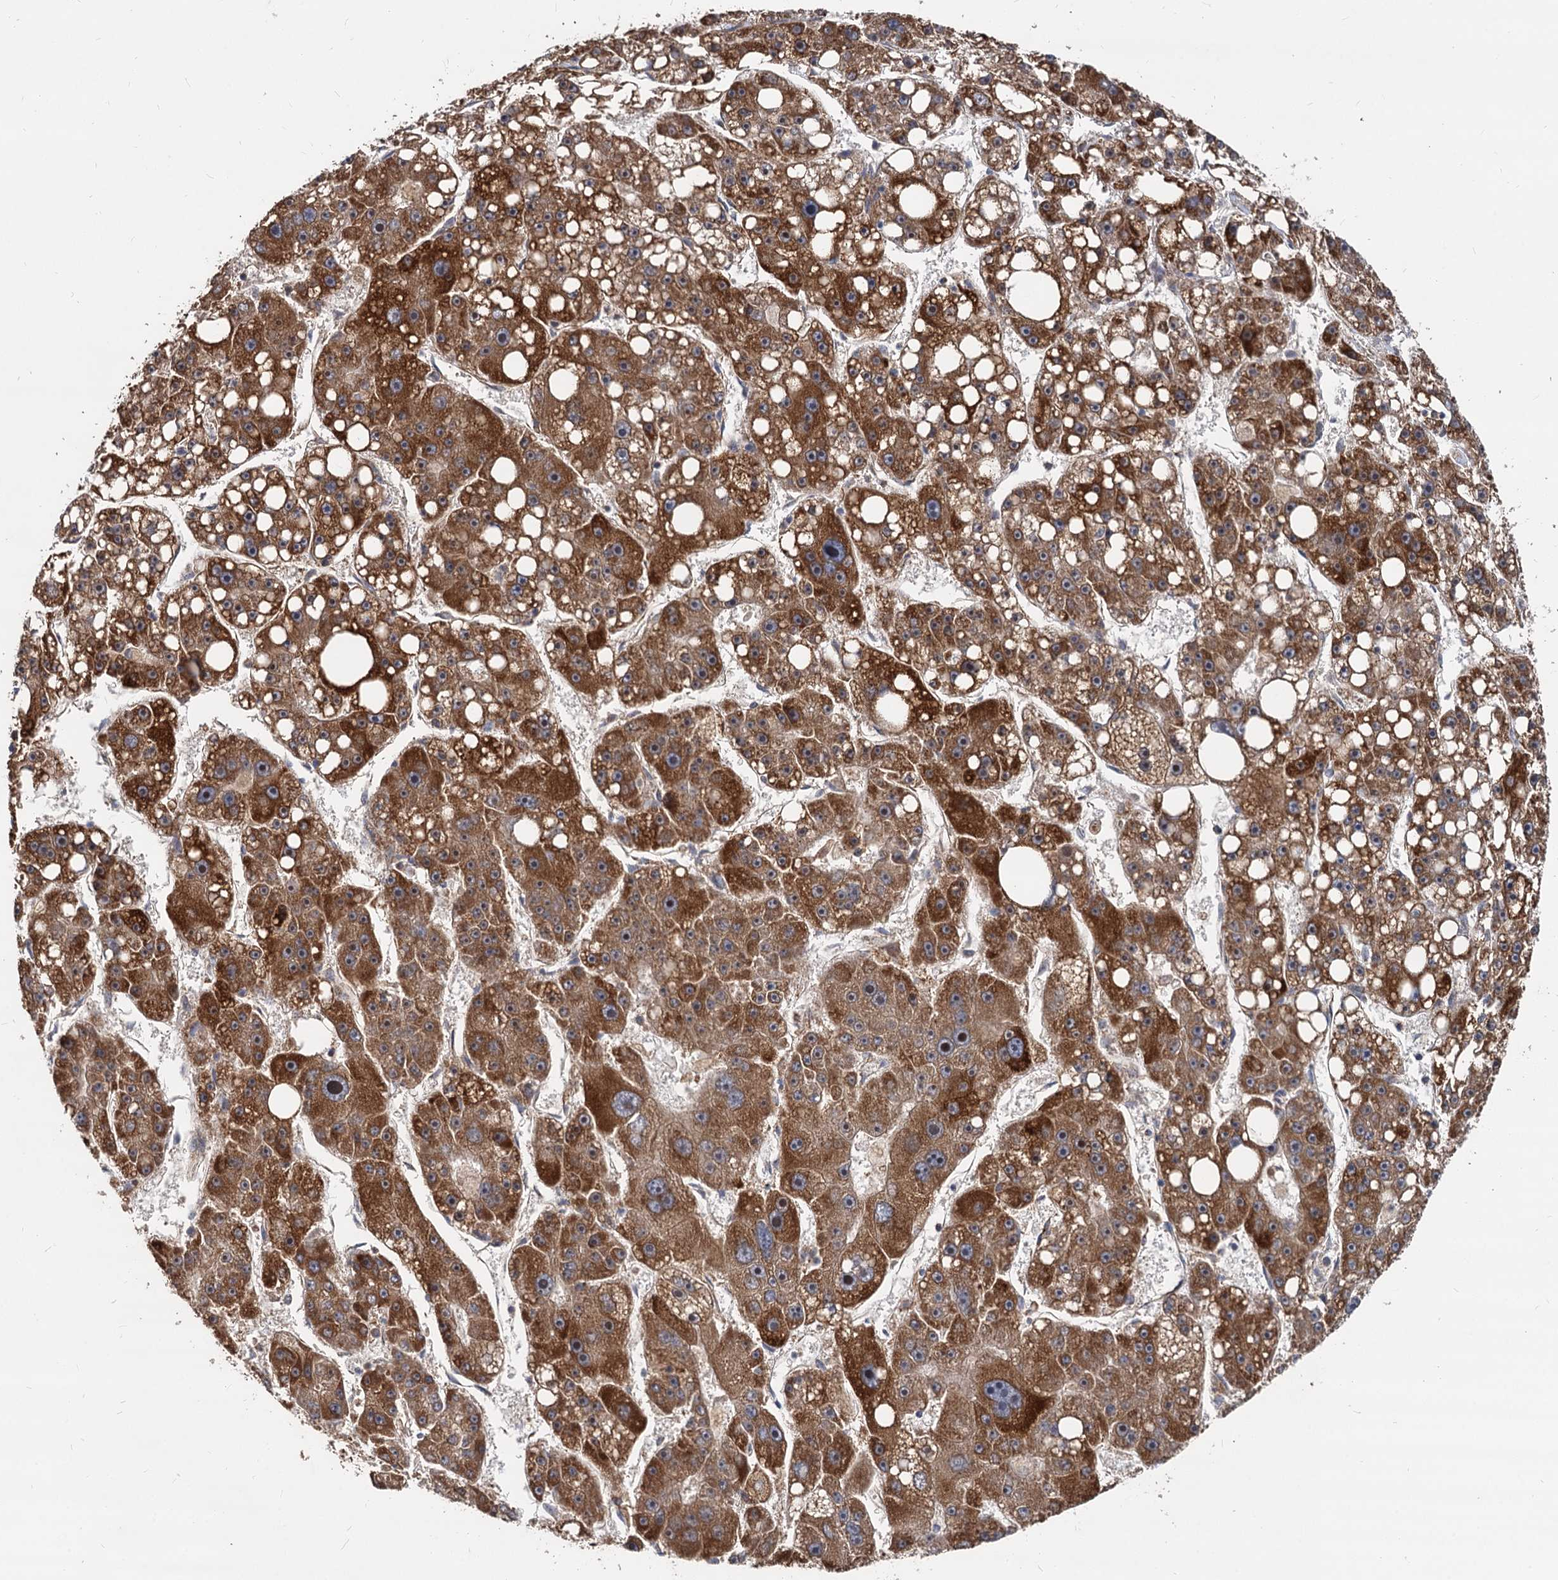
{"staining": {"intensity": "strong", "quantity": ">75%", "location": "cytoplasmic/membranous"}, "tissue": "liver cancer", "cell_type": "Tumor cells", "image_type": "cancer", "snomed": [{"axis": "morphology", "description": "Carcinoma, Hepatocellular, NOS"}, {"axis": "topography", "description": "Liver"}], "caption": "A photomicrograph showing strong cytoplasmic/membranous positivity in about >75% of tumor cells in hepatocellular carcinoma (liver), as visualized by brown immunohistochemical staining.", "gene": "STIM1", "patient": {"sex": "female", "age": 61}}